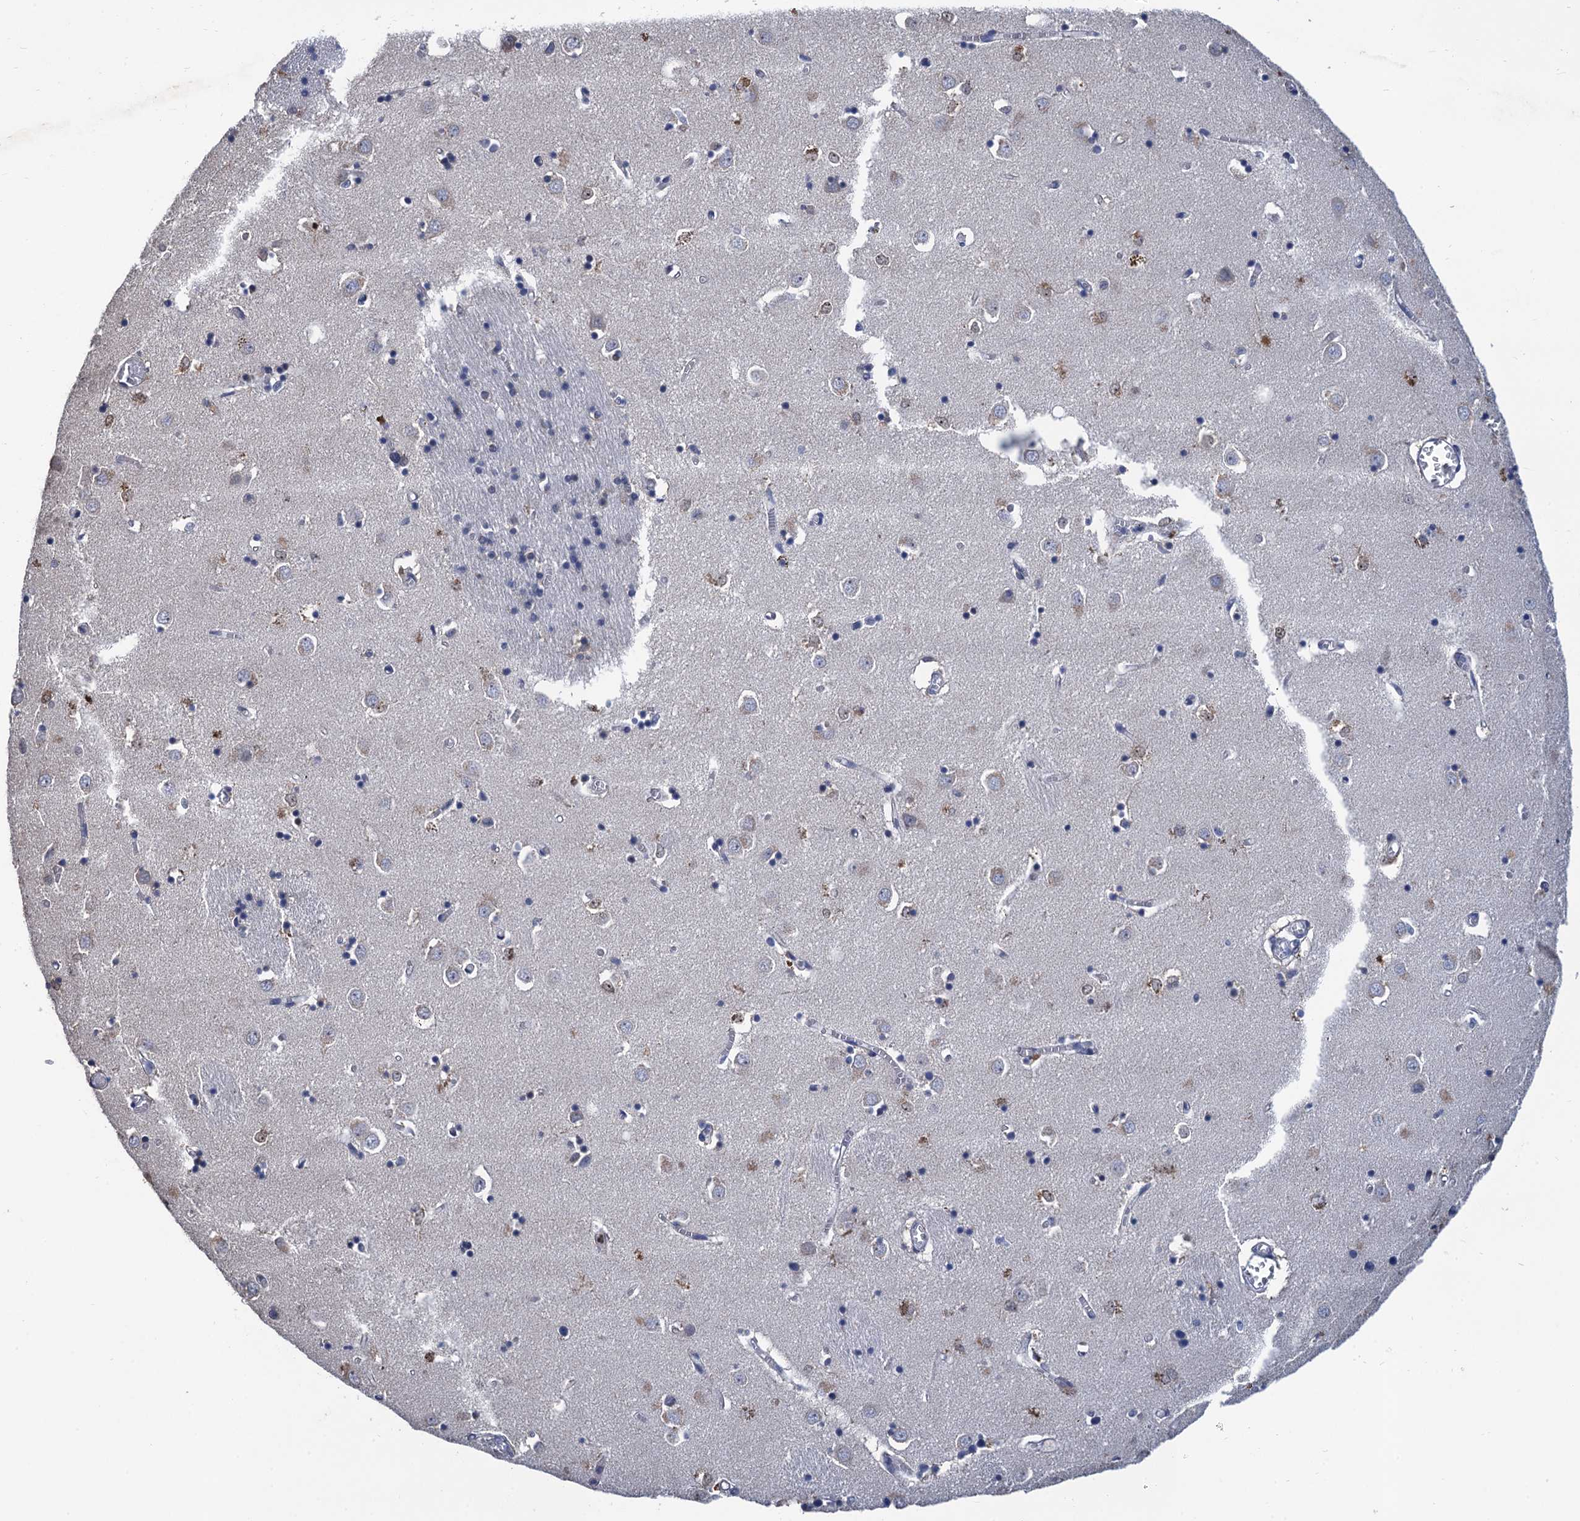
{"staining": {"intensity": "weak", "quantity": "<25%", "location": "cytoplasmic/membranous"}, "tissue": "caudate", "cell_type": "Glial cells", "image_type": "normal", "snomed": [{"axis": "morphology", "description": "Normal tissue, NOS"}, {"axis": "topography", "description": "Lateral ventricle wall"}], "caption": "A photomicrograph of human caudate is negative for staining in glial cells. (Immunohistochemistry (ihc), brightfield microscopy, high magnification).", "gene": "TSEN34", "patient": {"sex": "male", "age": 70}}